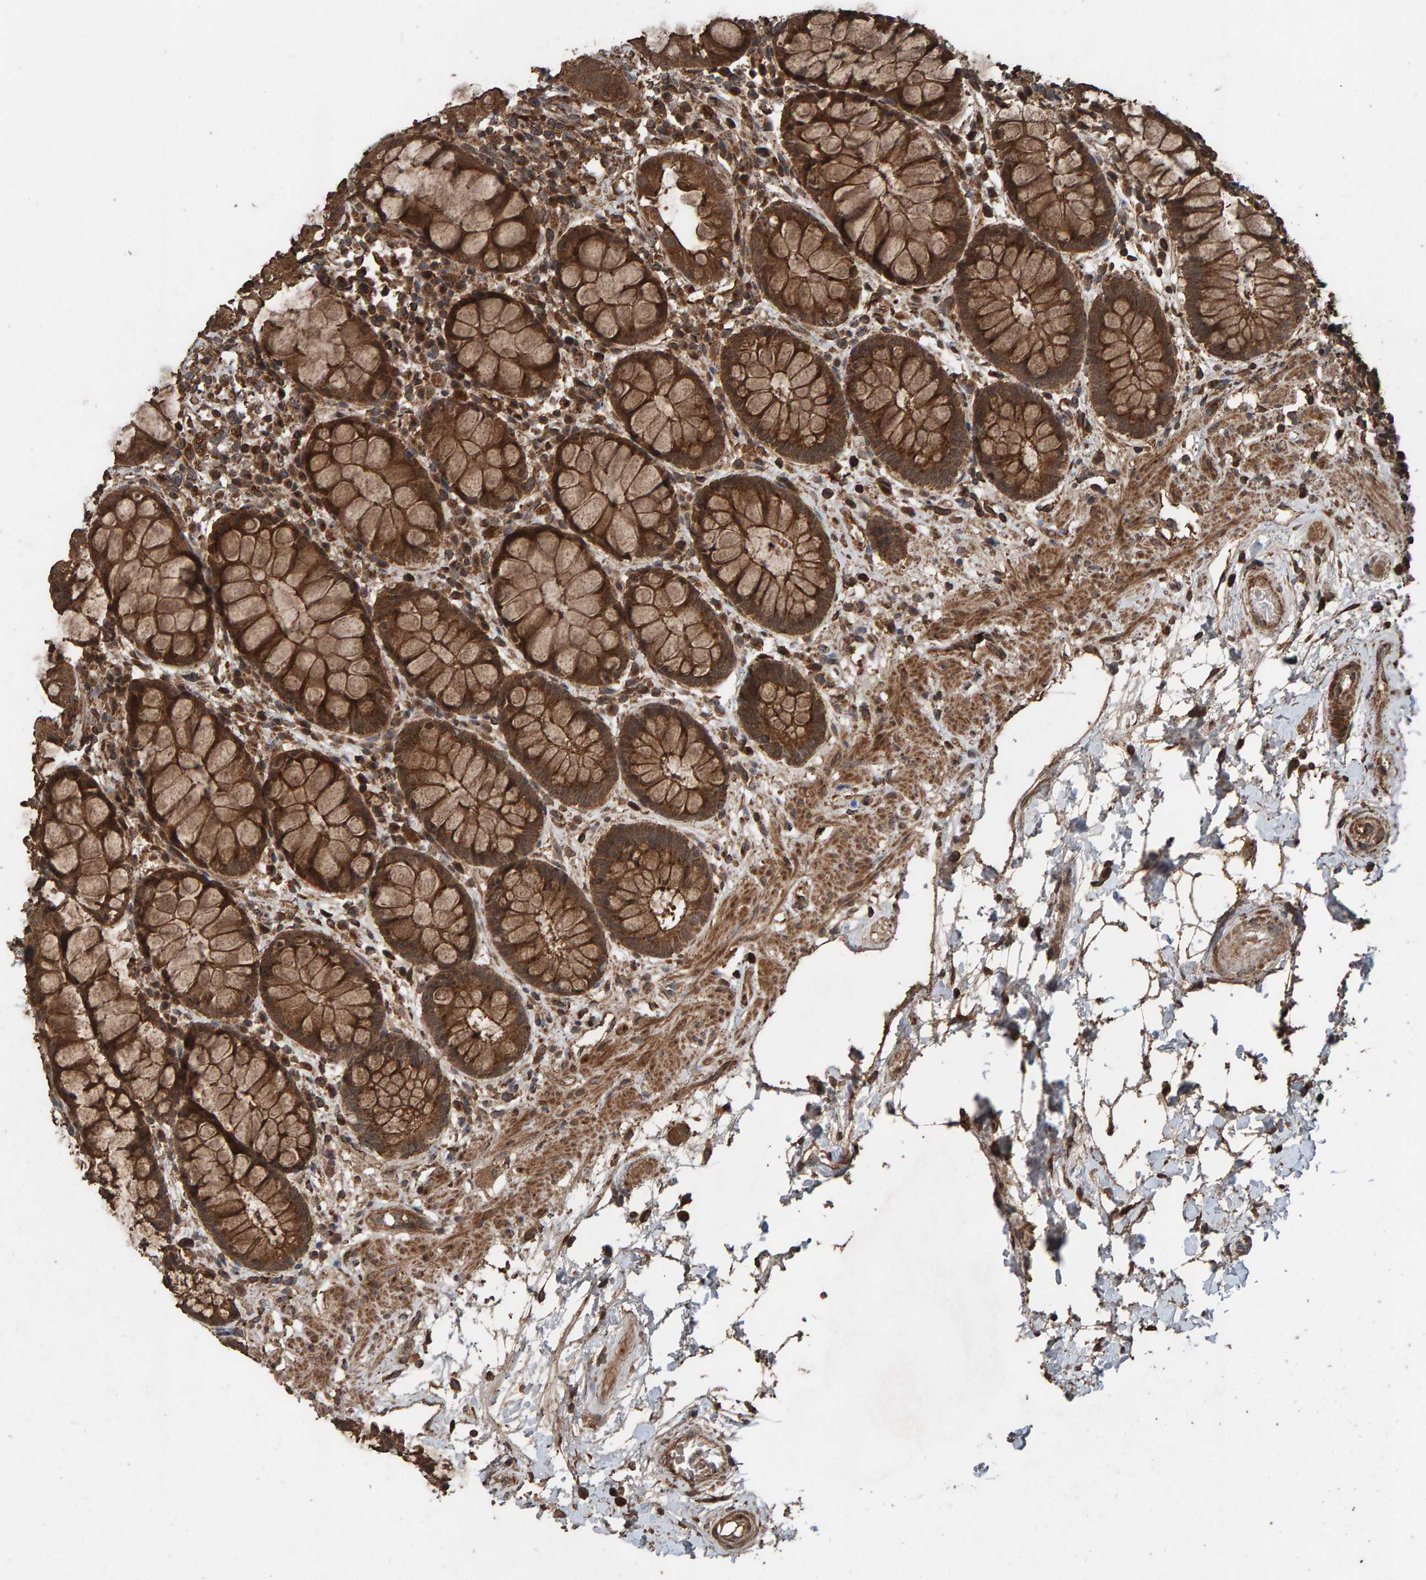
{"staining": {"intensity": "moderate", "quantity": ">75%", "location": "cytoplasmic/membranous"}, "tissue": "rectum", "cell_type": "Glandular cells", "image_type": "normal", "snomed": [{"axis": "morphology", "description": "Normal tissue, NOS"}, {"axis": "topography", "description": "Rectum"}], "caption": "Immunohistochemical staining of normal human rectum shows moderate cytoplasmic/membranous protein positivity in approximately >75% of glandular cells.", "gene": "DUS1L", "patient": {"sex": "male", "age": 64}}